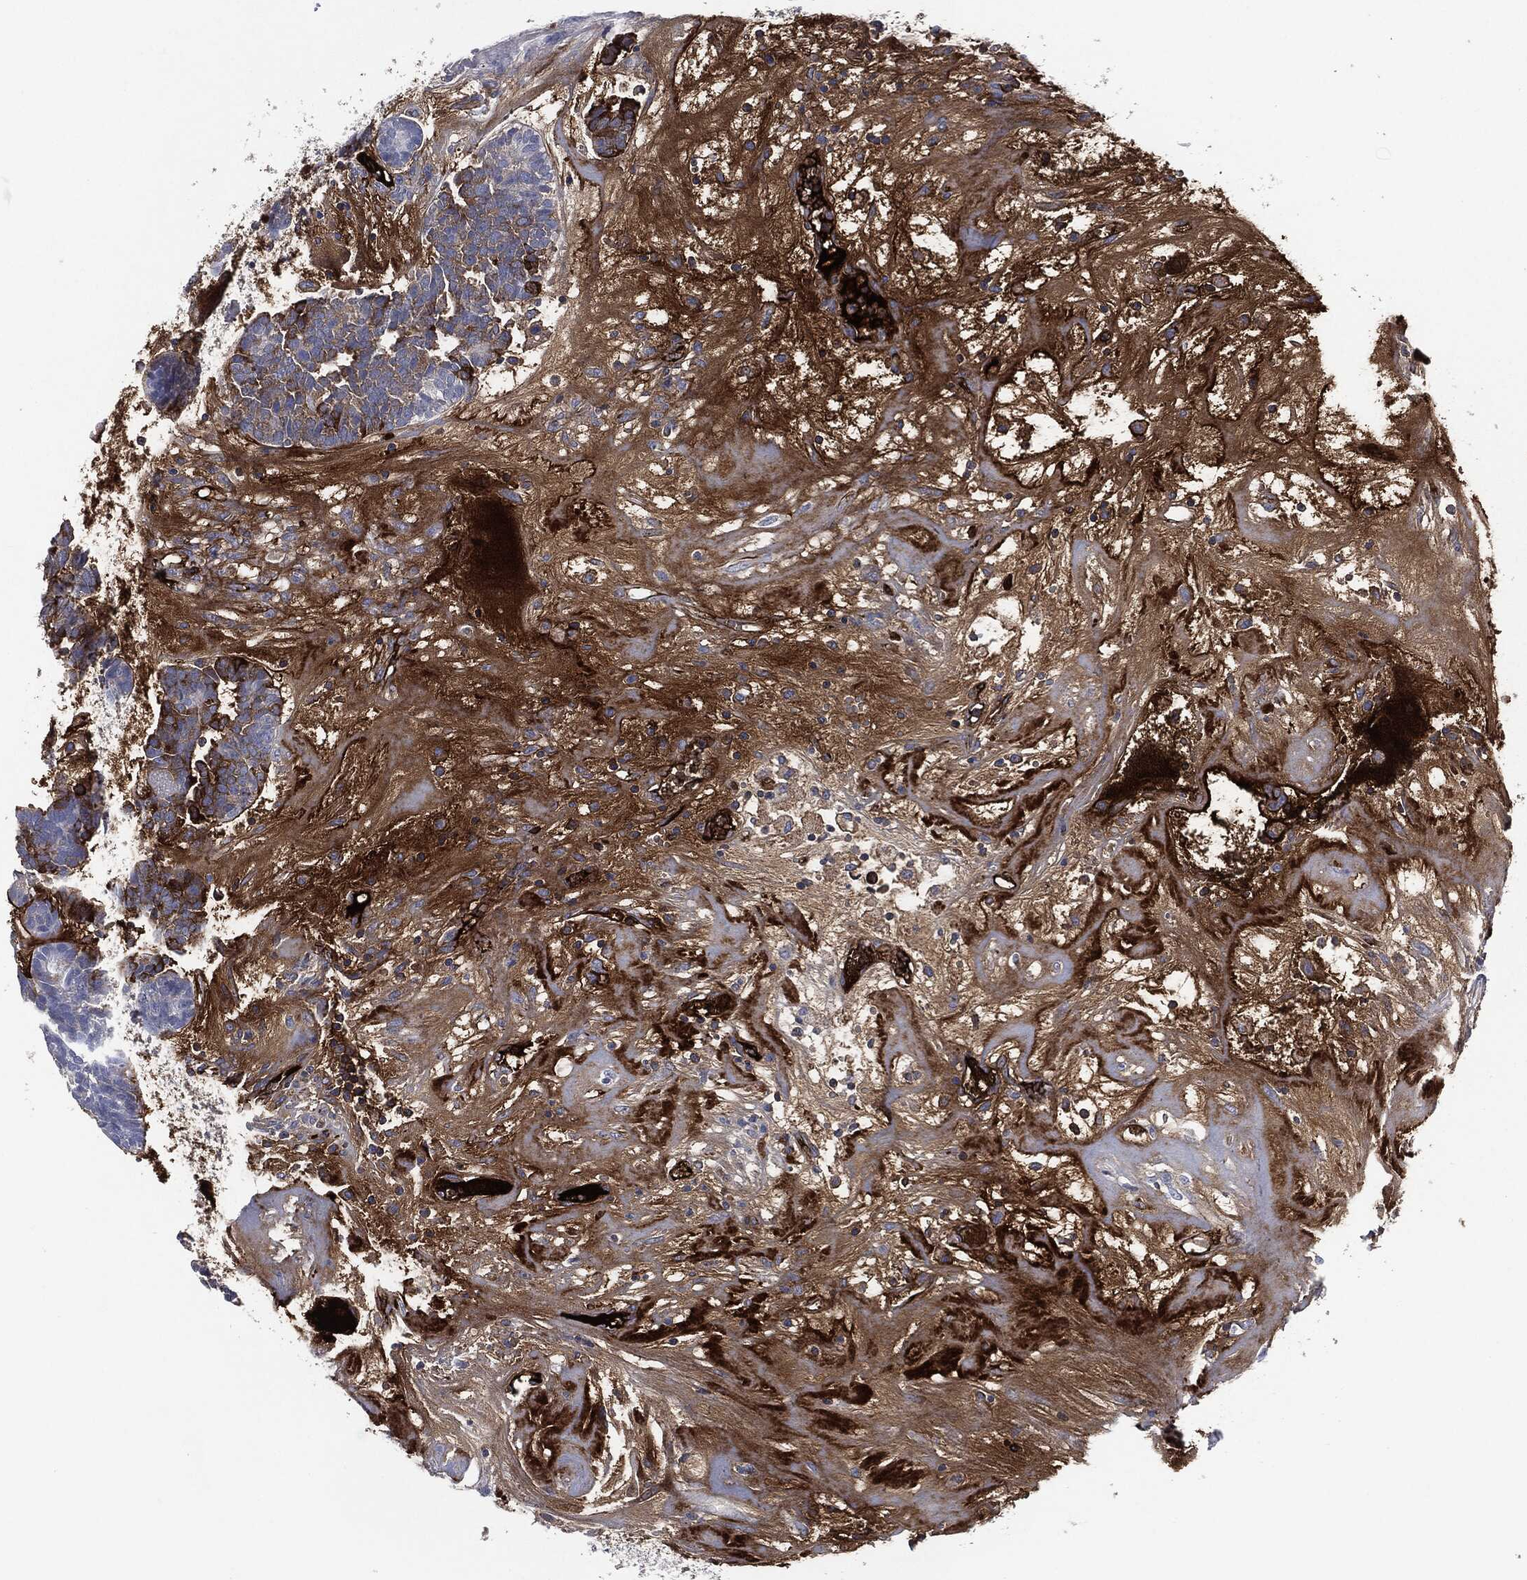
{"staining": {"intensity": "strong", "quantity": "<25%", "location": "cytoplasmic/membranous"}, "tissue": "head and neck cancer", "cell_type": "Tumor cells", "image_type": "cancer", "snomed": [{"axis": "morphology", "description": "Adenocarcinoma, NOS"}, {"axis": "topography", "description": "Head-Neck"}], "caption": "IHC photomicrograph of neoplastic tissue: adenocarcinoma (head and neck) stained using IHC demonstrates medium levels of strong protein expression localized specifically in the cytoplasmic/membranous of tumor cells, appearing as a cytoplasmic/membranous brown color.", "gene": "APOB", "patient": {"sex": "female", "age": 81}}